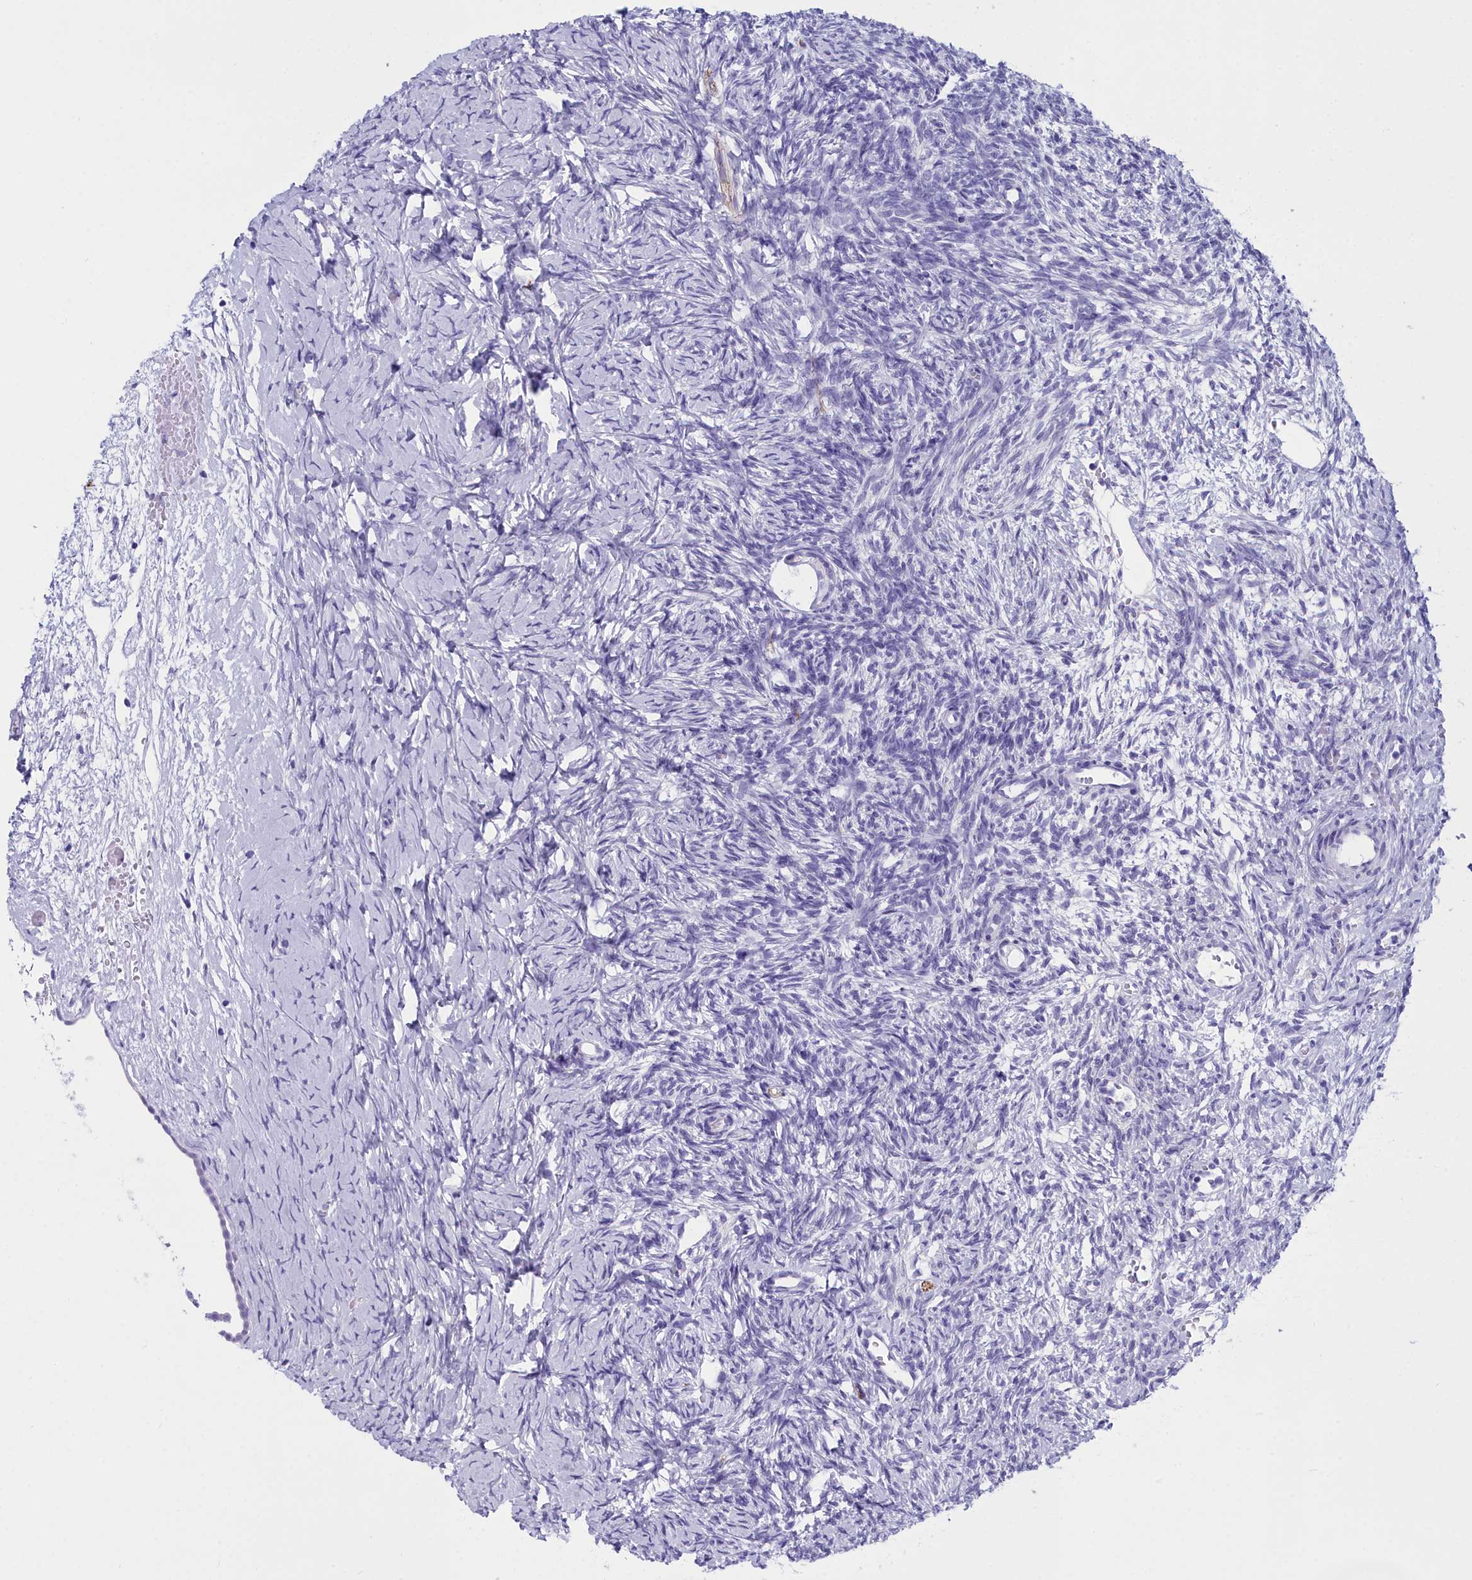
{"staining": {"intensity": "negative", "quantity": "none", "location": "none"}, "tissue": "ovary", "cell_type": "Follicle cells", "image_type": "normal", "snomed": [{"axis": "morphology", "description": "Normal tissue, NOS"}, {"axis": "topography", "description": "Ovary"}], "caption": "This is an IHC image of normal human ovary. There is no positivity in follicle cells.", "gene": "MAP6", "patient": {"sex": "female", "age": 39}}